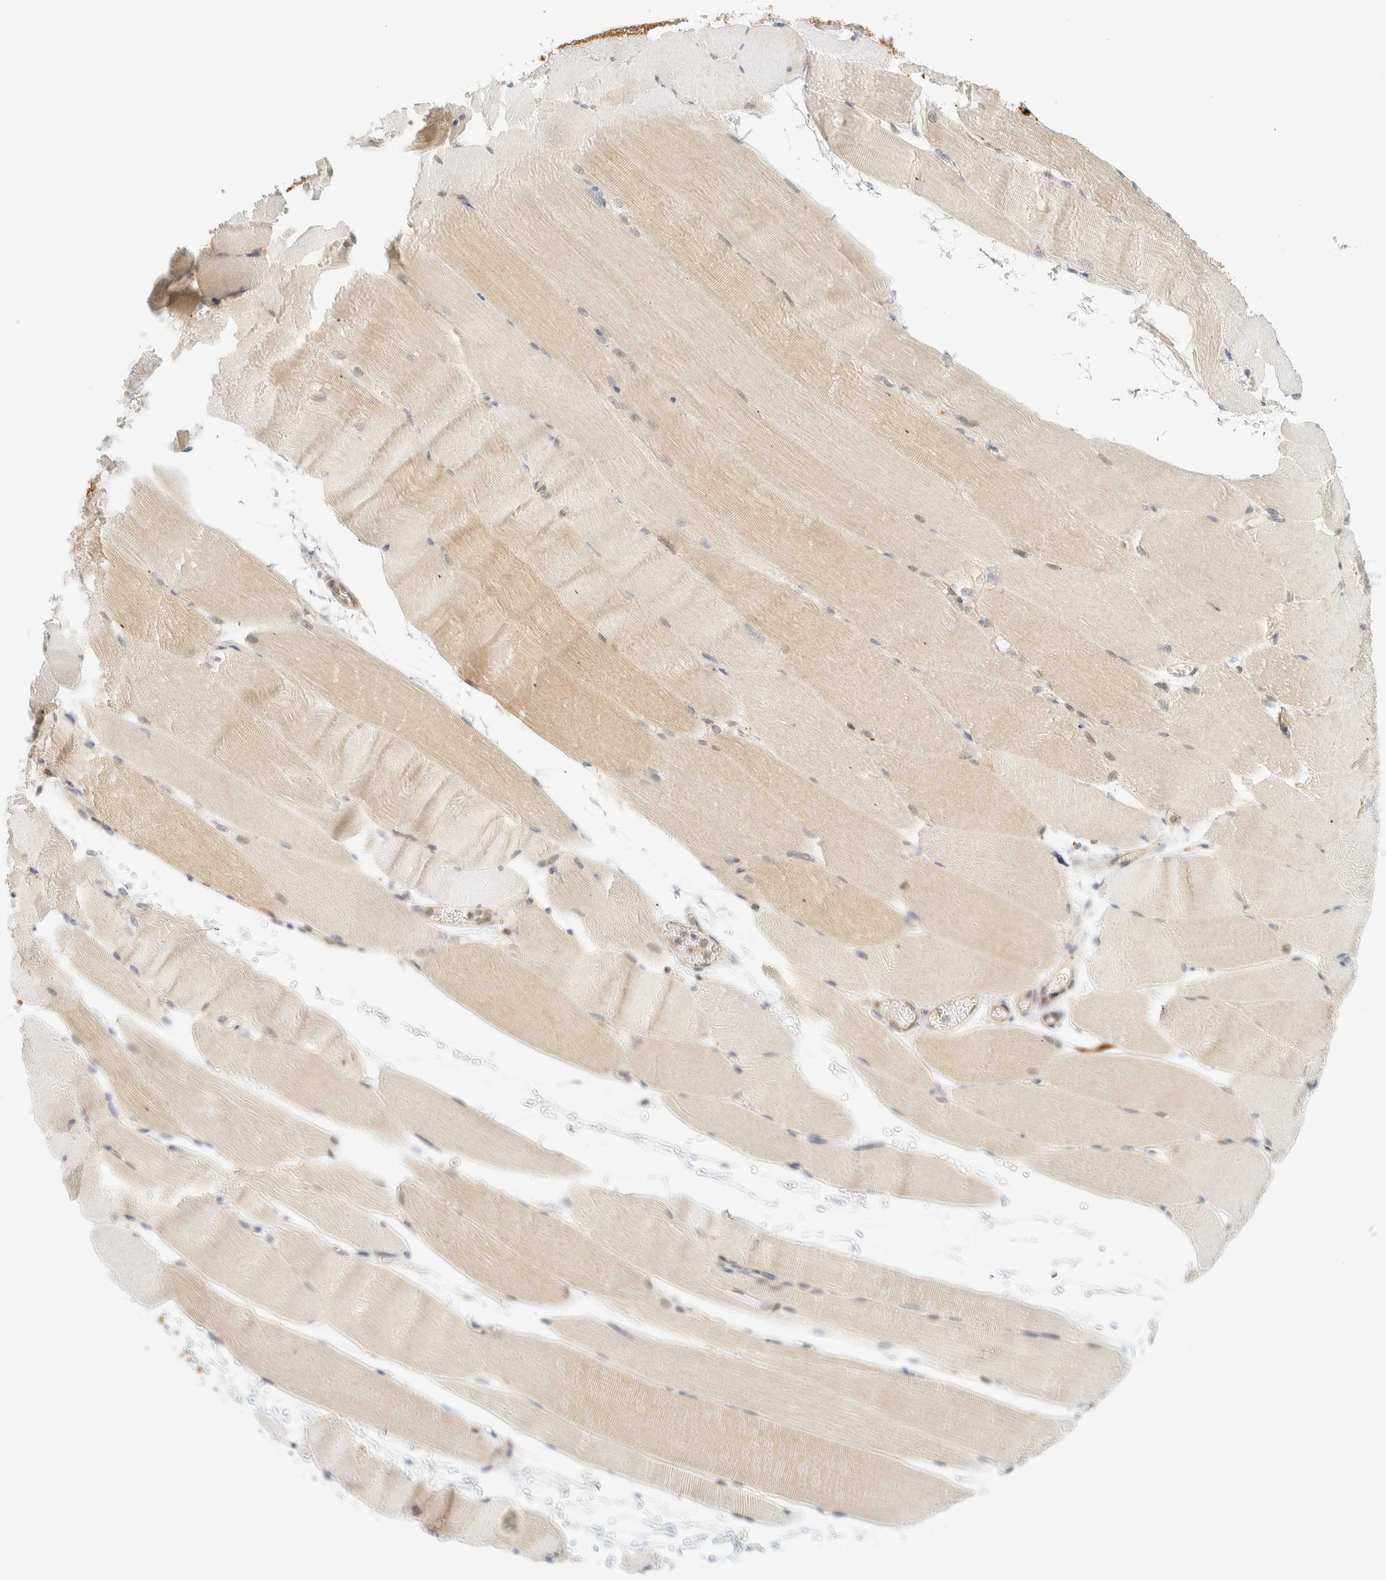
{"staining": {"intensity": "weak", "quantity": "<25%", "location": "cytoplasmic/membranous"}, "tissue": "skeletal muscle", "cell_type": "Myocytes", "image_type": "normal", "snomed": [{"axis": "morphology", "description": "Normal tissue, NOS"}, {"axis": "topography", "description": "Skeletal muscle"}, {"axis": "topography", "description": "Parathyroid gland"}], "caption": "This photomicrograph is of benign skeletal muscle stained with immunohistochemistry (IHC) to label a protein in brown with the nuclei are counter-stained blue. There is no positivity in myocytes. (DAB immunohistochemistry (IHC) with hematoxylin counter stain).", "gene": "PCYT2", "patient": {"sex": "female", "age": 37}}